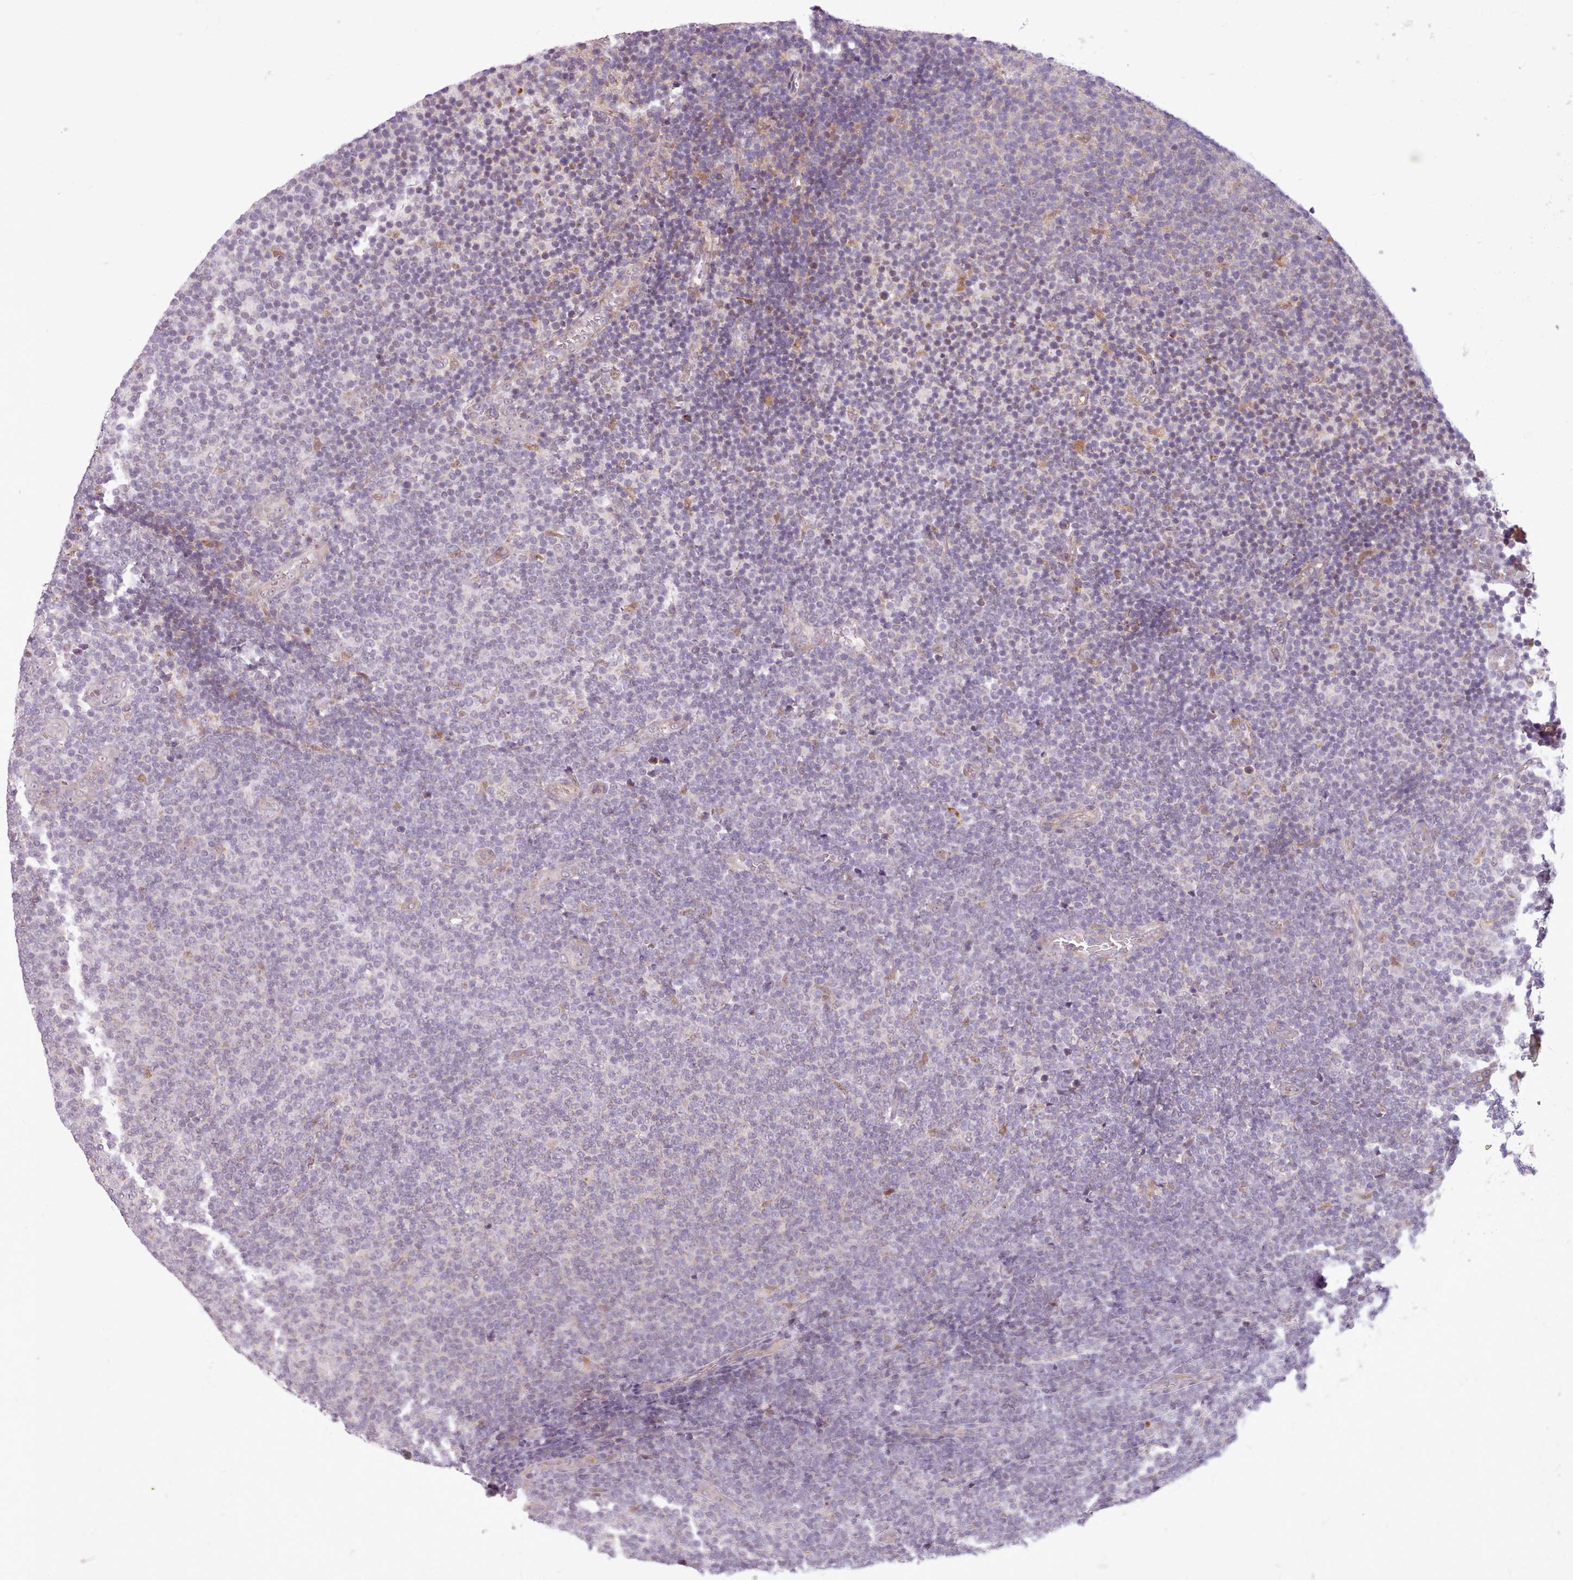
{"staining": {"intensity": "negative", "quantity": "none", "location": "none"}, "tissue": "lymphoma", "cell_type": "Tumor cells", "image_type": "cancer", "snomed": [{"axis": "morphology", "description": "Malignant lymphoma, non-Hodgkin's type, Low grade"}, {"axis": "topography", "description": "Lymph node"}], "caption": "A histopathology image of lymphoma stained for a protein exhibits no brown staining in tumor cells.", "gene": "SLURP1", "patient": {"sex": "male", "age": 66}}